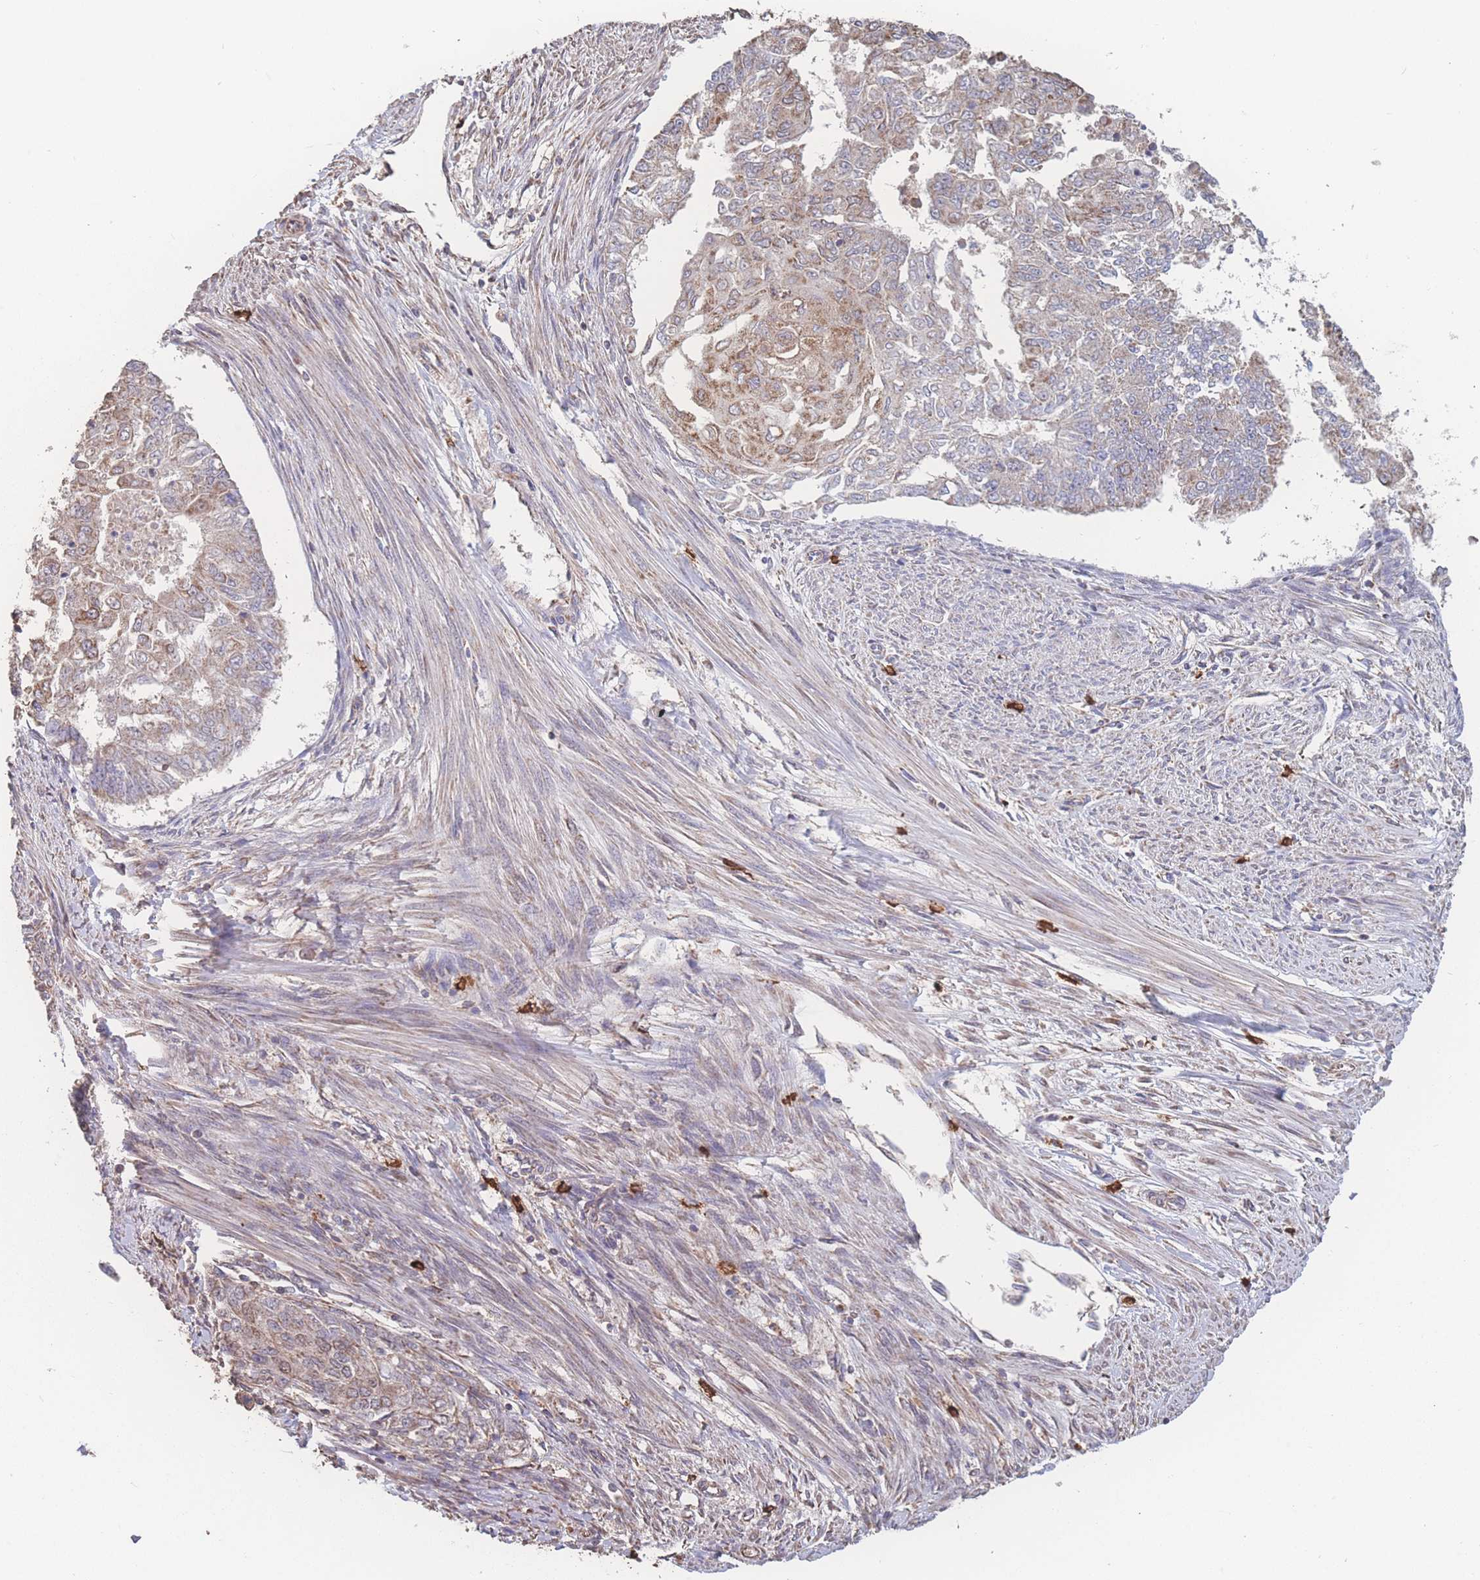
{"staining": {"intensity": "moderate", "quantity": "<25%", "location": "cytoplasmic/membranous"}, "tissue": "endometrial cancer", "cell_type": "Tumor cells", "image_type": "cancer", "snomed": [{"axis": "morphology", "description": "Adenocarcinoma, NOS"}, {"axis": "topography", "description": "Endometrium"}], "caption": "This is an image of immunohistochemistry (IHC) staining of endometrial adenocarcinoma, which shows moderate positivity in the cytoplasmic/membranous of tumor cells.", "gene": "SGSM3", "patient": {"sex": "female", "age": 32}}